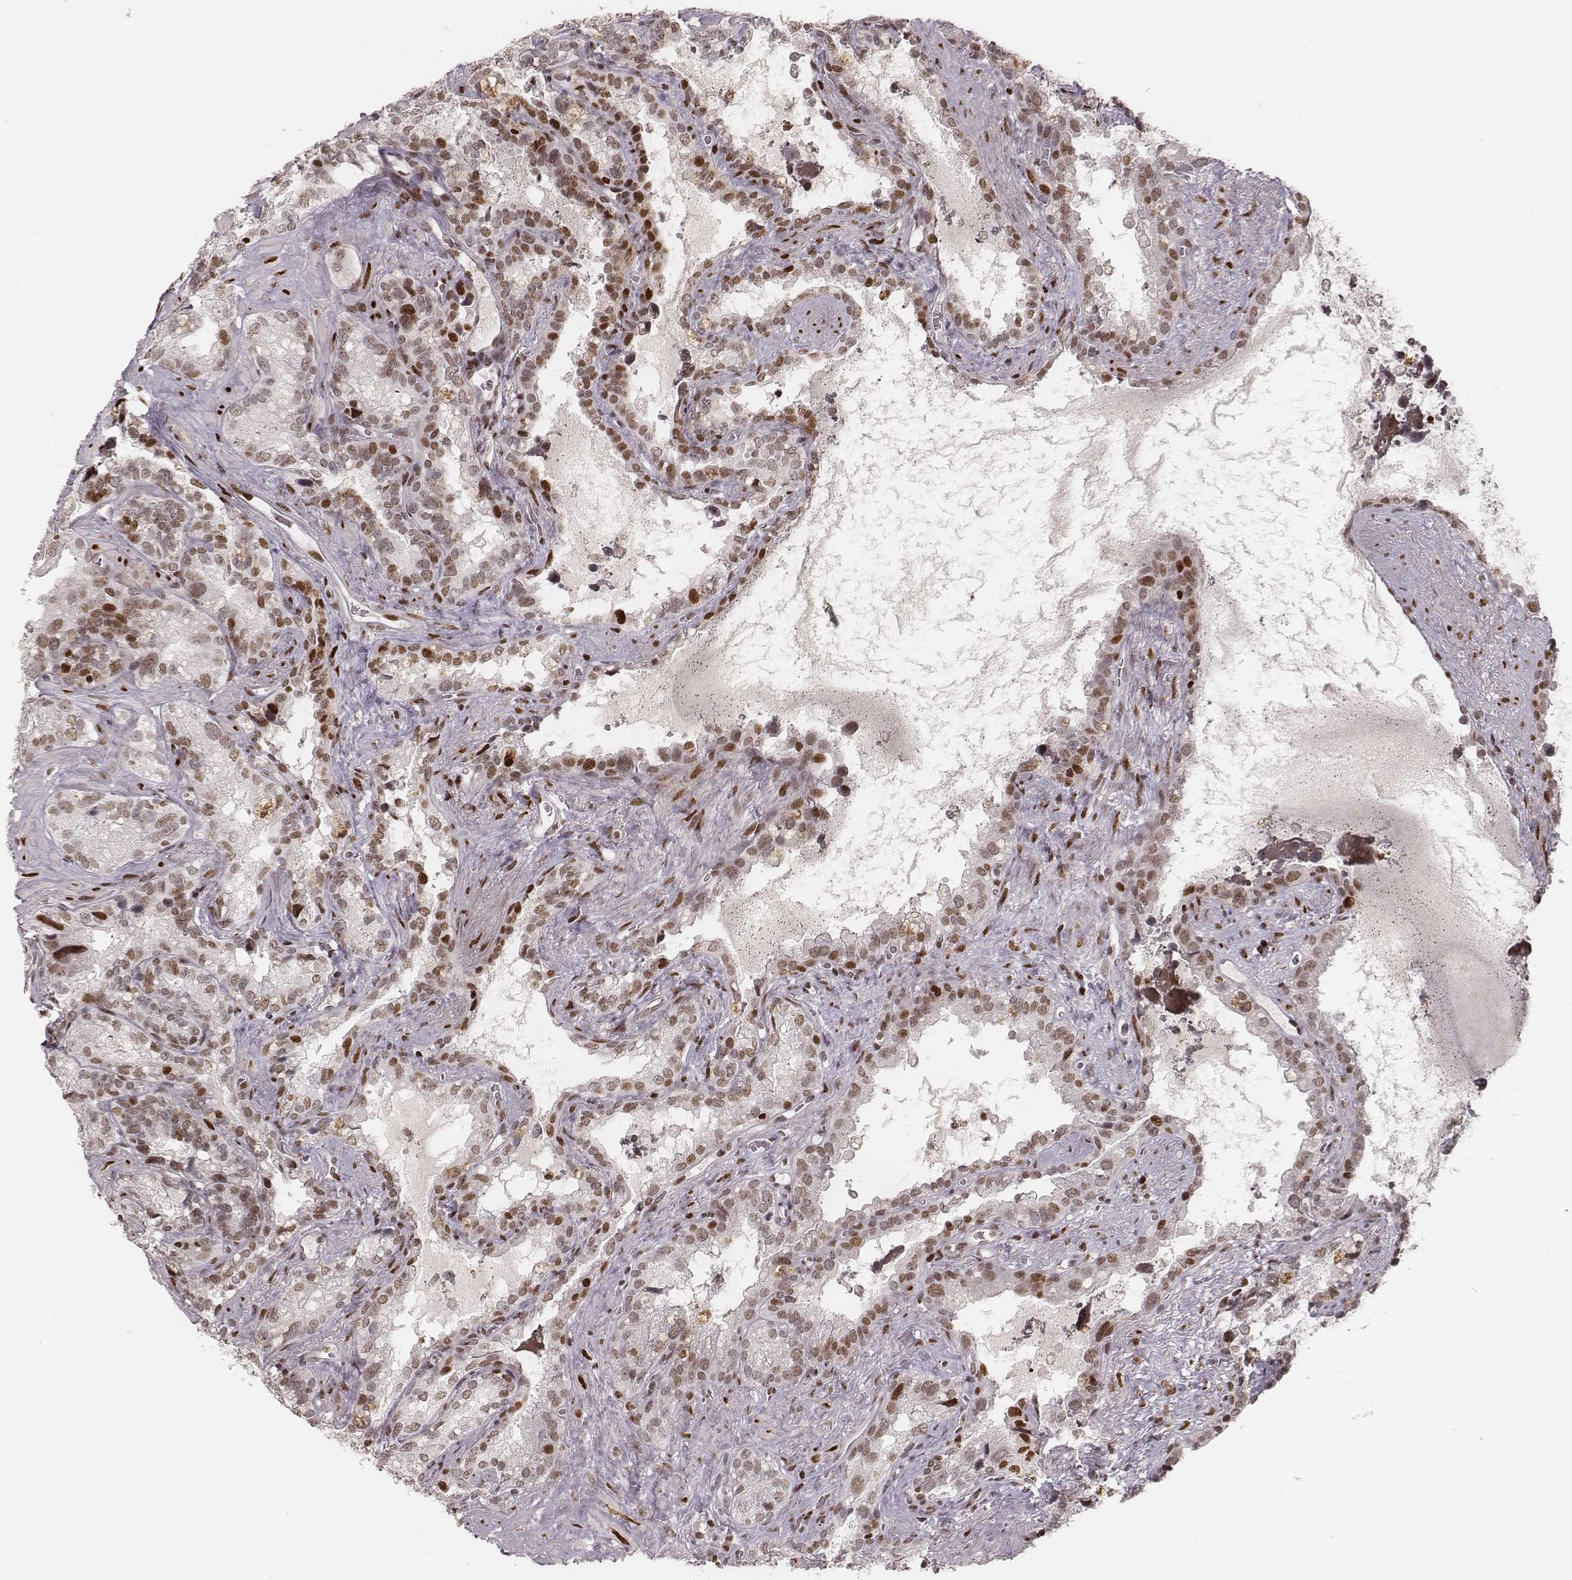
{"staining": {"intensity": "moderate", "quantity": ">75%", "location": "nuclear"}, "tissue": "seminal vesicle", "cell_type": "Glandular cells", "image_type": "normal", "snomed": [{"axis": "morphology", "description": "Normal tissue, NOS"}, {"axis": "topography", "description": "Seminal veicle"}], "caption": "Moderate nuclear positivity is appreciated in about >75% of glandular cells in benign seminal vesicle. The staining was performed using DAB (3,3'-diaminobenzidine) to visualize the protein expression in brown, while the nuclei were stained in blue with hematoxylin (Magnification: 20x).", "gene": "HNRNPC", "patient": {"sex": "male", "age": 71}}